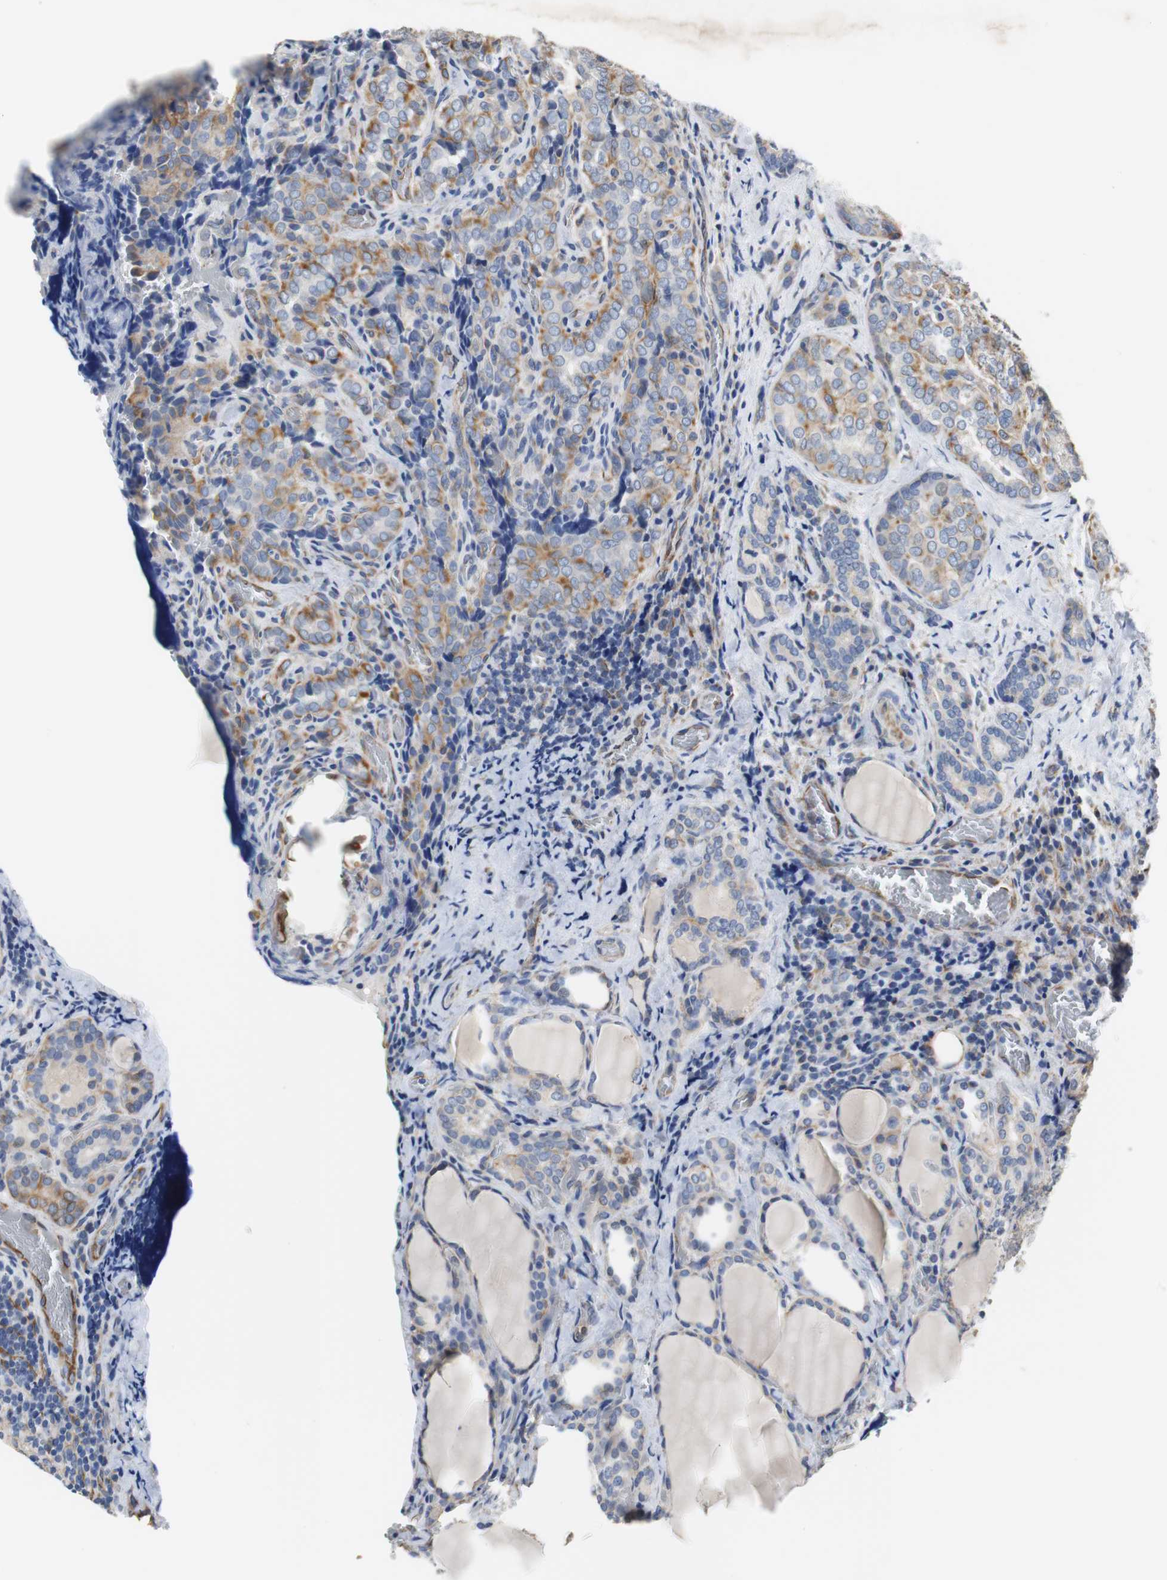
{"staining": {"intensity": "moderate", "quantity": "25%-75%", "location": "cytoplasmic/membranous"}, "tissue": "thyroid cancer", "cell_type": "Tumor cells", "image_type": "cancer", "snomed": [{"axis": "morphology", "description": "Papillary adenocarcinoma, NOS"}, {"axis": "topography", "description": "Thyroid gland"}], "caption": "IHC micrograph of papillary adenocarcinoma (thyroid) stained for a protein (brown), which displays medium levels of moderate cytoplasmic/membranous staining in approximately 25%-75% of tumor cells.", "gene": "PCK1", "patient": {"sex": "female", "age": 30}}